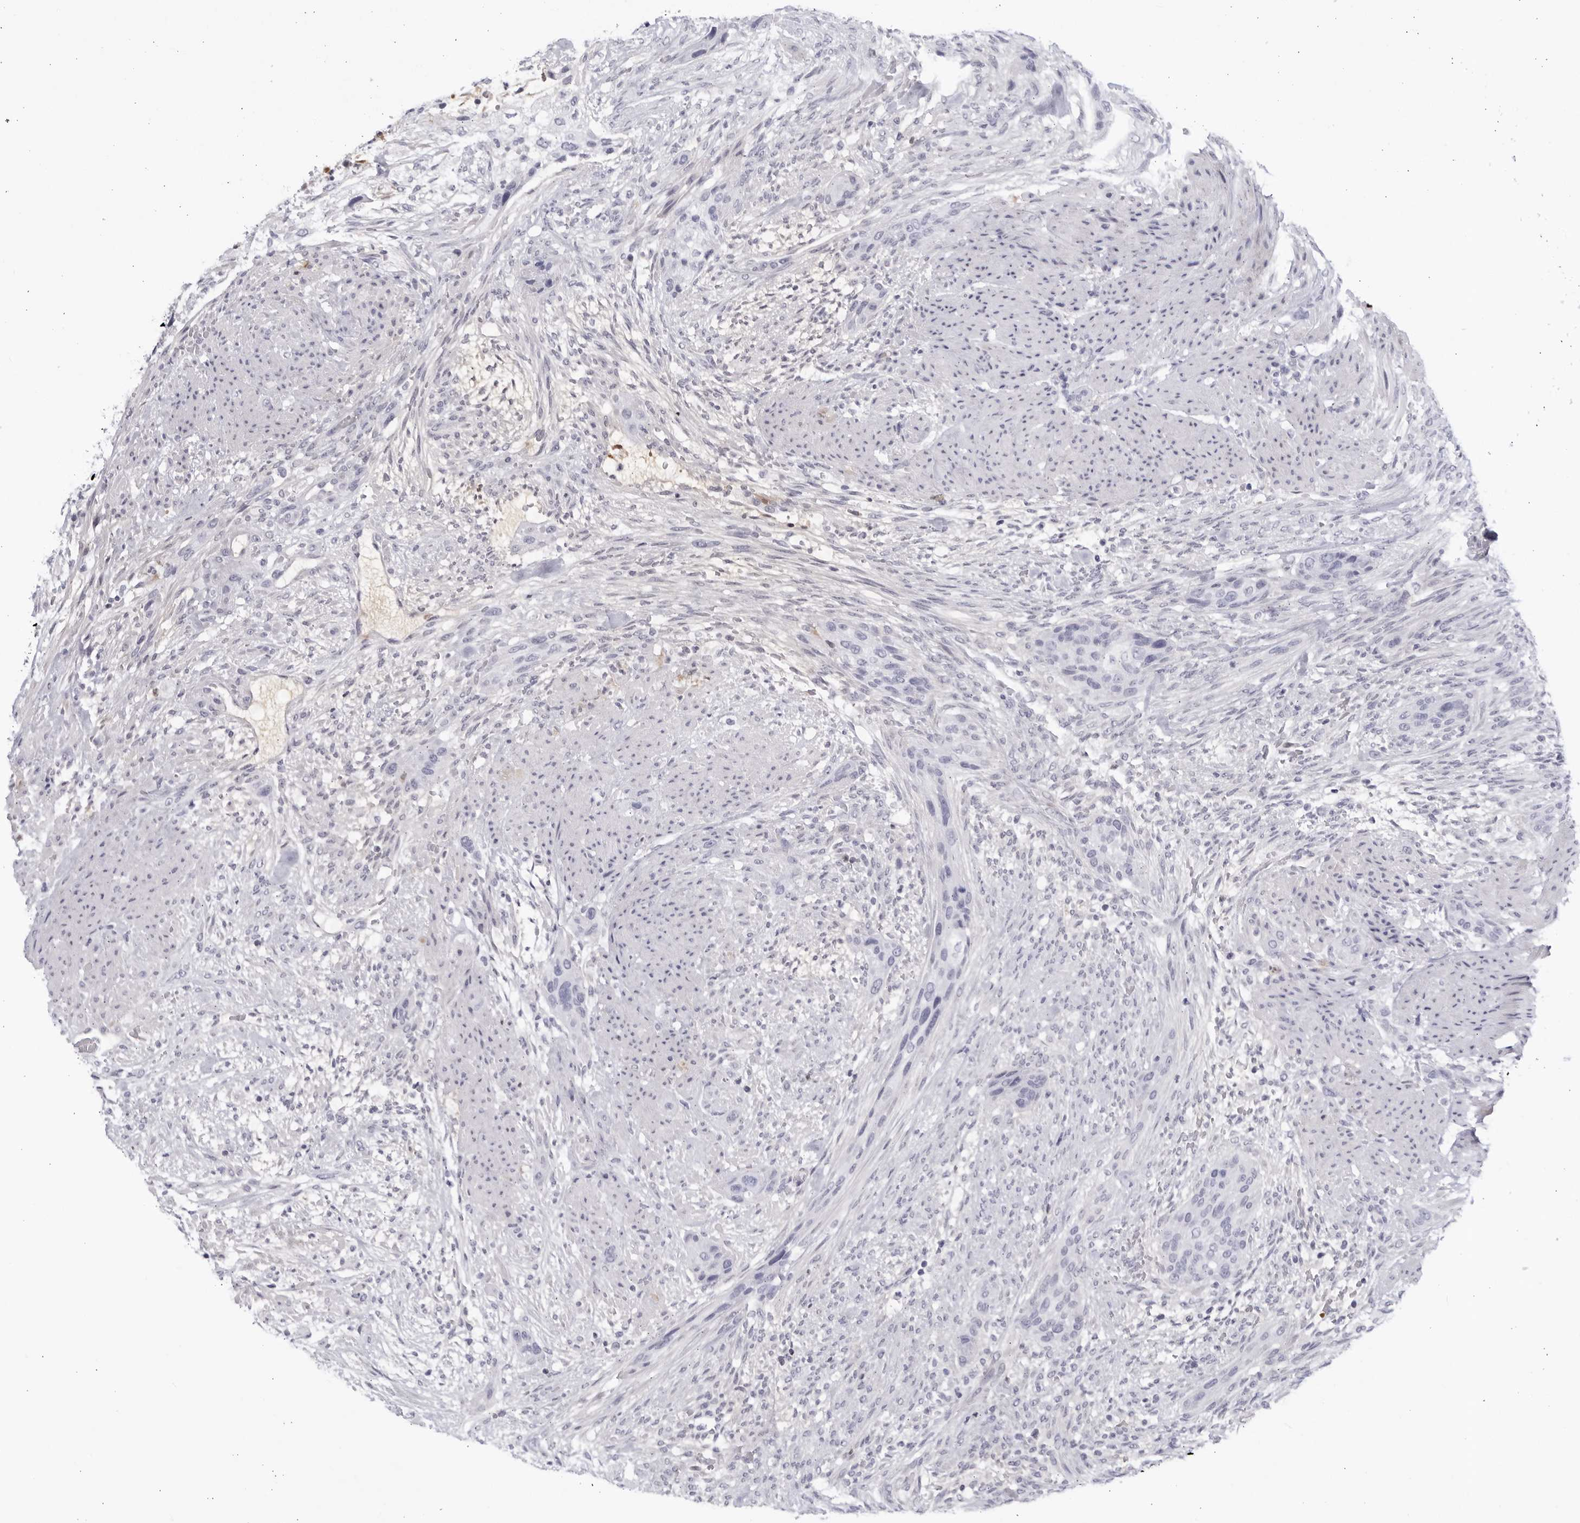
{"staining": {"intensity": "negative", "quantity": "none", "location": "none"}, "tissue": "urothelial cancer", "cell_type": "Tumor cells", "image_type": "cancer", "snomed": [{"axis": "morphology", "description": "Urothelial carcinoma, High grade"}, {"axis": "topography", "description": "Urinary bladder"}], "caption": "Tumor cells are negative for protein expression in human urothelial cancer.", "gene": "CNBD1", "patient": {"sex": "male", "age": 35}}